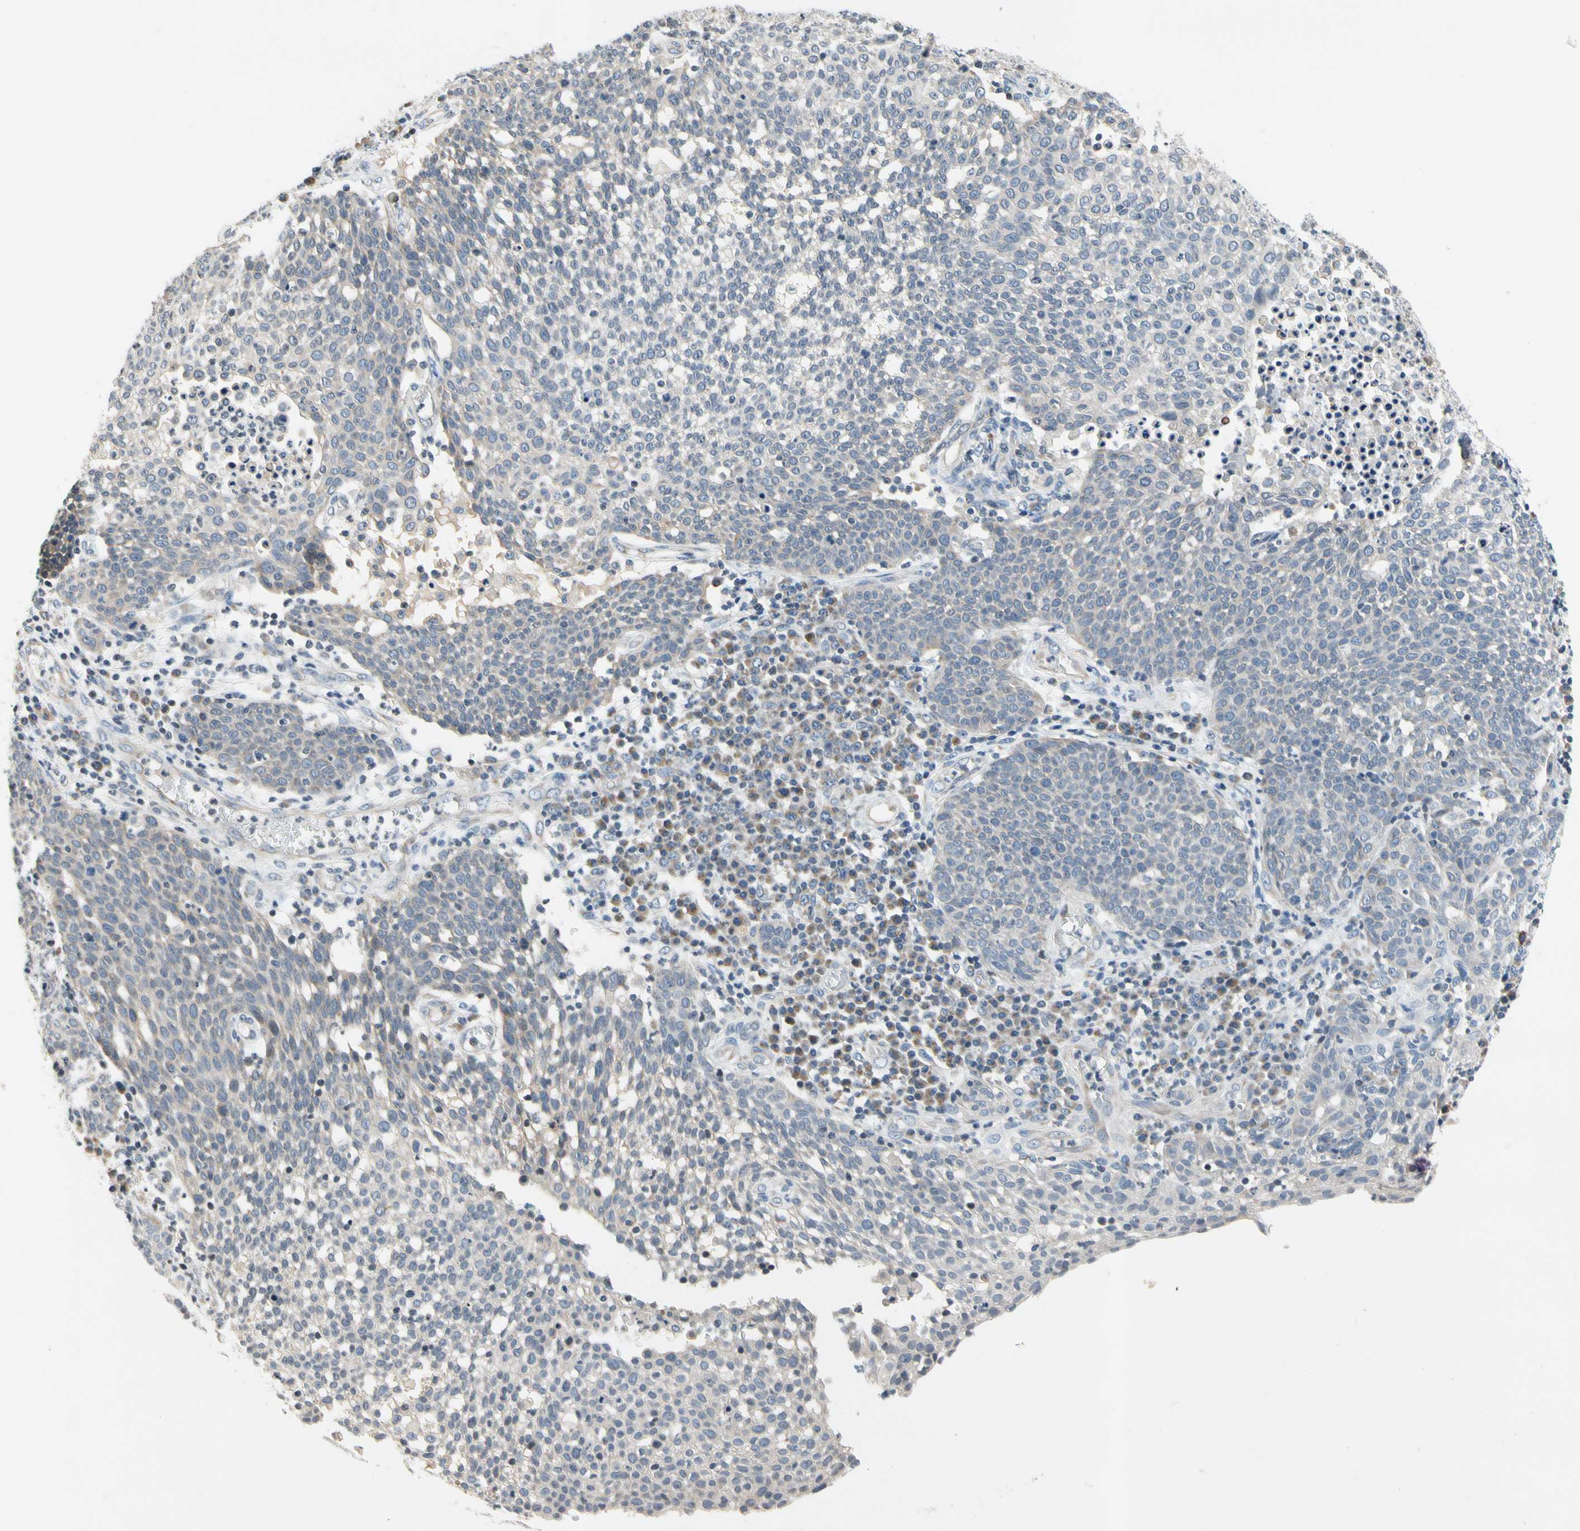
{"staining": {"intensity": "negative", "quantity": "none", "location": "none"}, "tissue": "cervical cancer", "cell_type": "Tumor cells", "image_type": "cancer", "snomed": [{"axis": "morphology", "description": "Squamous cell carcinoma, NOS"}, {"axis": "topography", "description": "Cervix"}], "caption": "Immunohistochemical staining of human cervical cancer demonstrates no significant expression in tumor cells. (Immunohistochemistry, brightfield microscopy, high magnification).", "gene": "SOX30", "patient": {"sex": "female", "age": 34}}